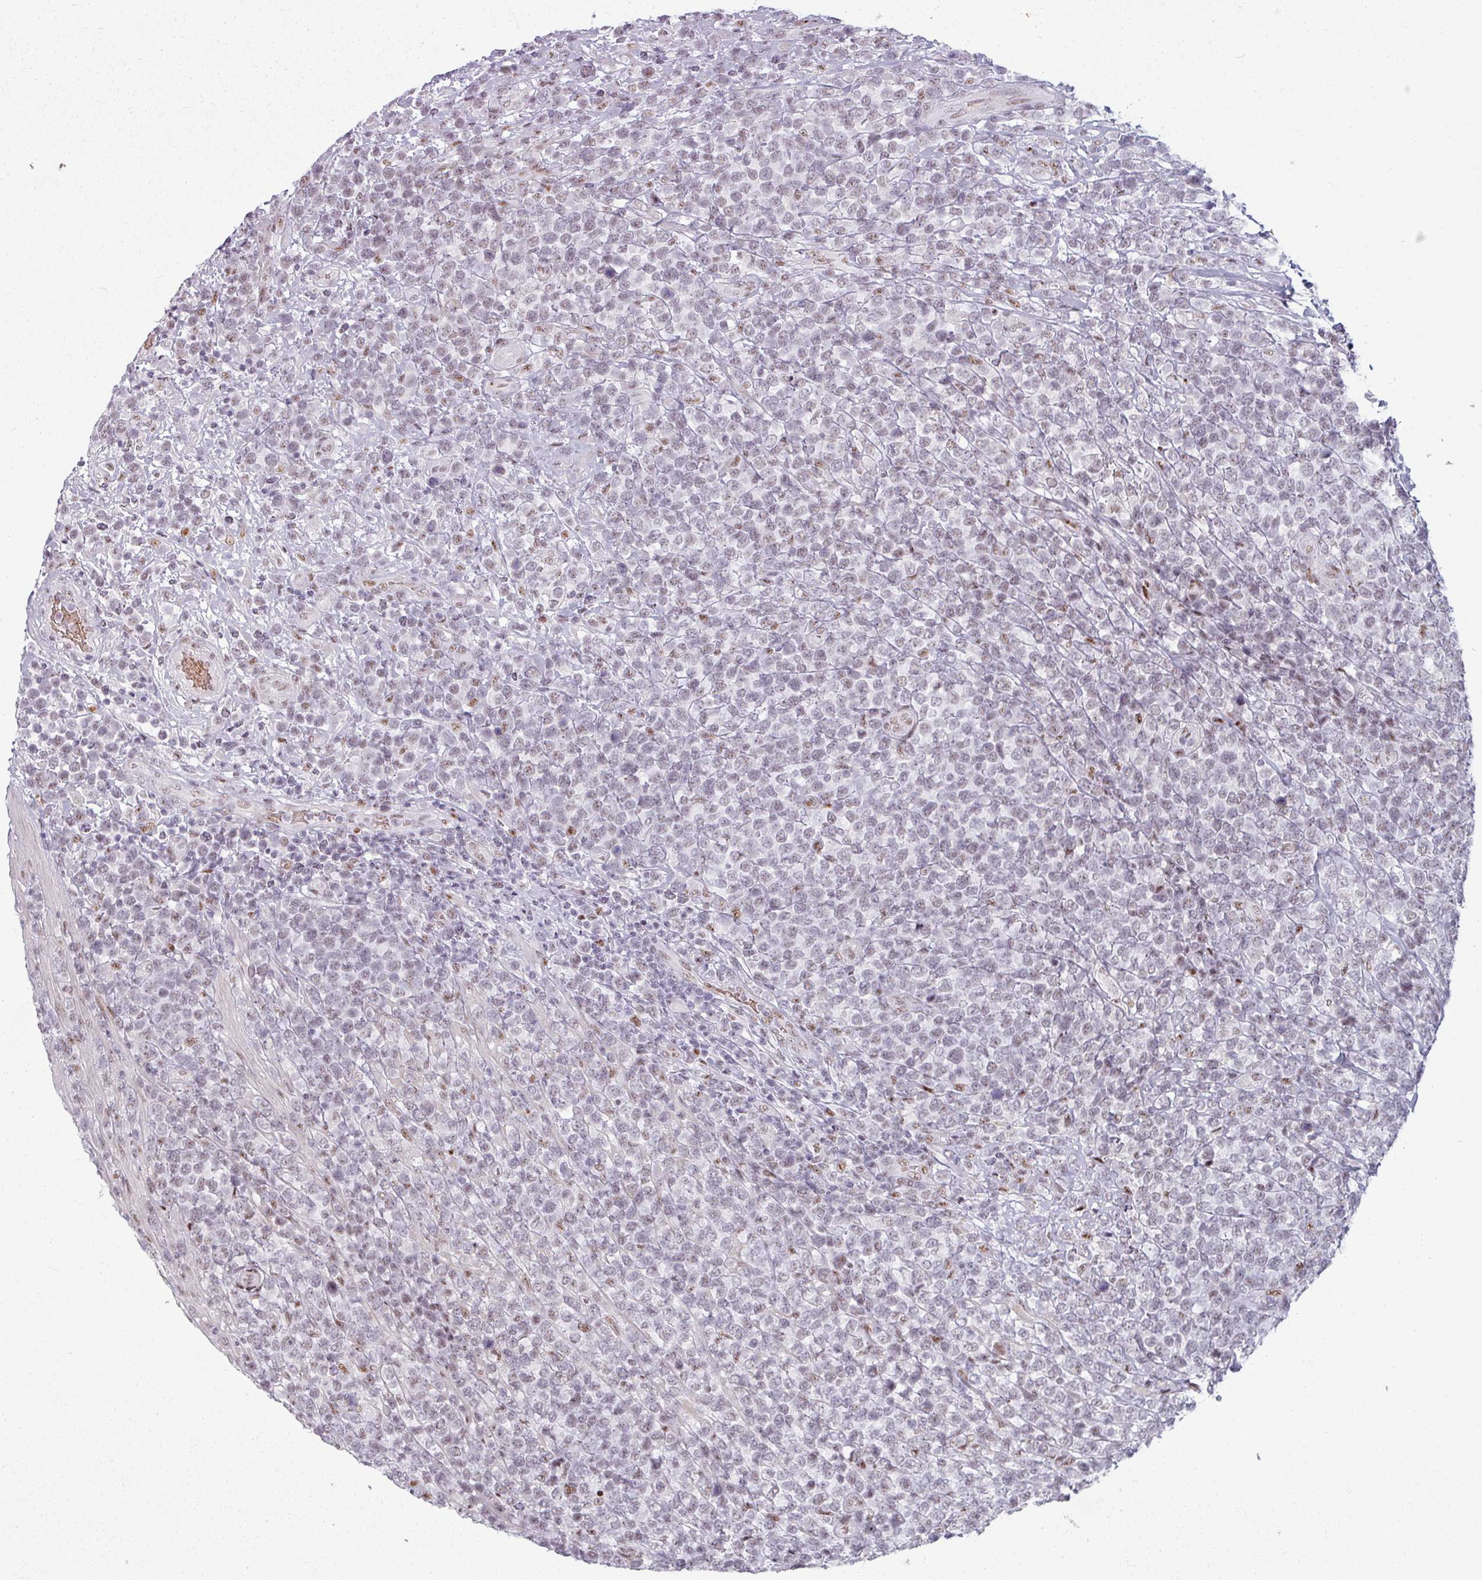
{"staining": {"intensity": "weak", "quantity": "<25%", "location": "nuclear"}, "tissue": "lymphoma", "cell_type": "Tumor cells", "image_type": "cancer", "snomed": [{"axis": "morphology", "description": "Malignant lymphoma, non-Hodgkin's type, High grade"}, {"axis": "topography", "description": "Soft tissue"}], "caption": "Protein analysis of lymphoma exhibits no significant staining in tumor cells.", "gene": "NCOR1", "patient": {"sex": "female", "age": 56}}